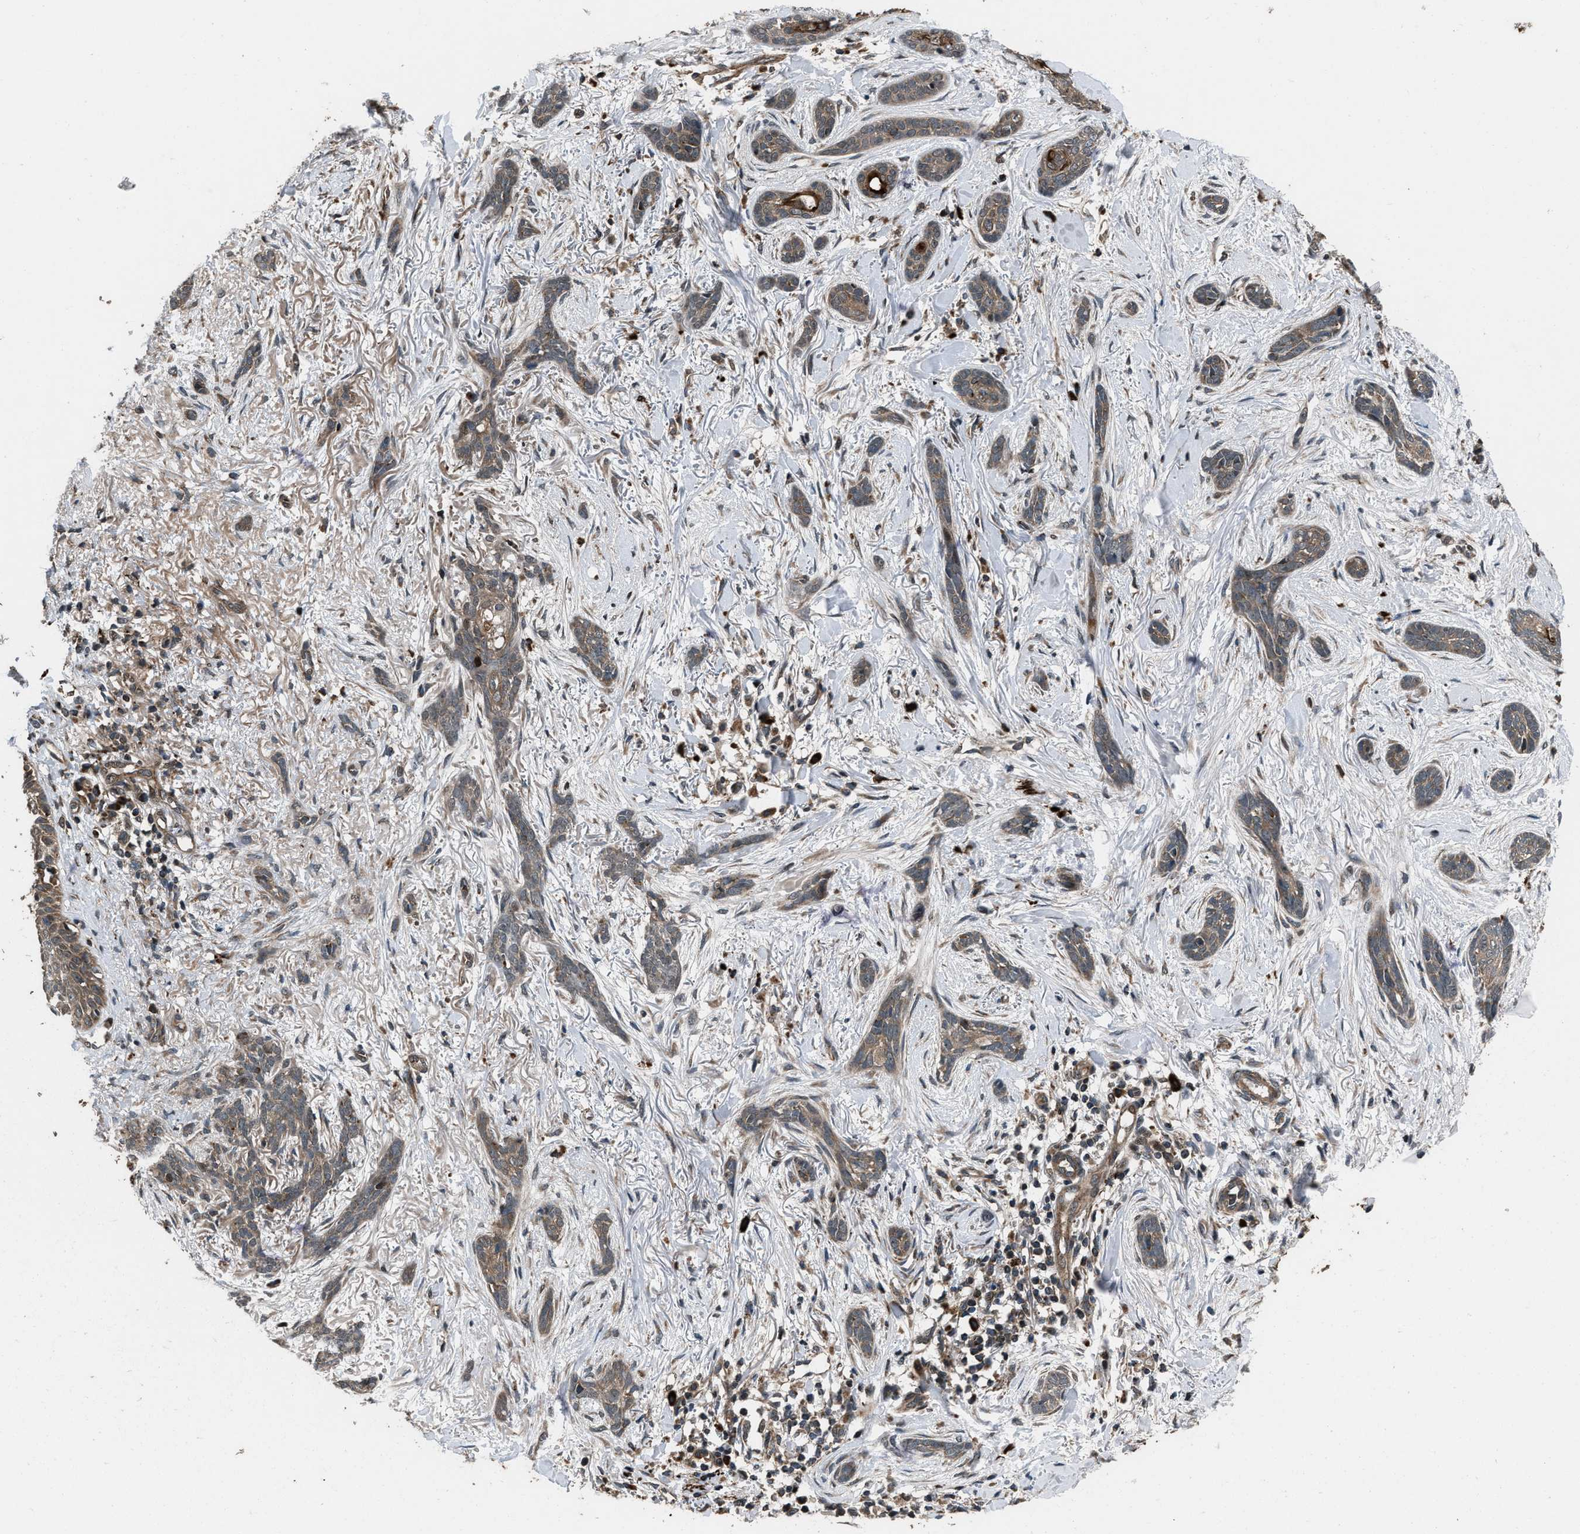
{"staining": {"intensity": "moderate", "quantity": ">75%", "location": "cytoplasmic/membranous"}, "tissue": "skin cancer", "cell_type": "Tumor cells", "image_type": "cancer", "snomed": [{"axis": "morphology", "description": "Basal cell carcinoma"}, {"axis": "morphology", "description": "Adnexal tumor, benign"}, {"axis": "topography", "description": "Skin"}], "caption": "DAB (3,3'-diaminobenzidine) immunohistochemical staining of human basal cell carcinoma (skin) shows moderate cytoplasmic/membranous protein staining in about >75% of tumor cells.", "gene": "IRAK4", "patient": {"sex": "female", "age": 42}}